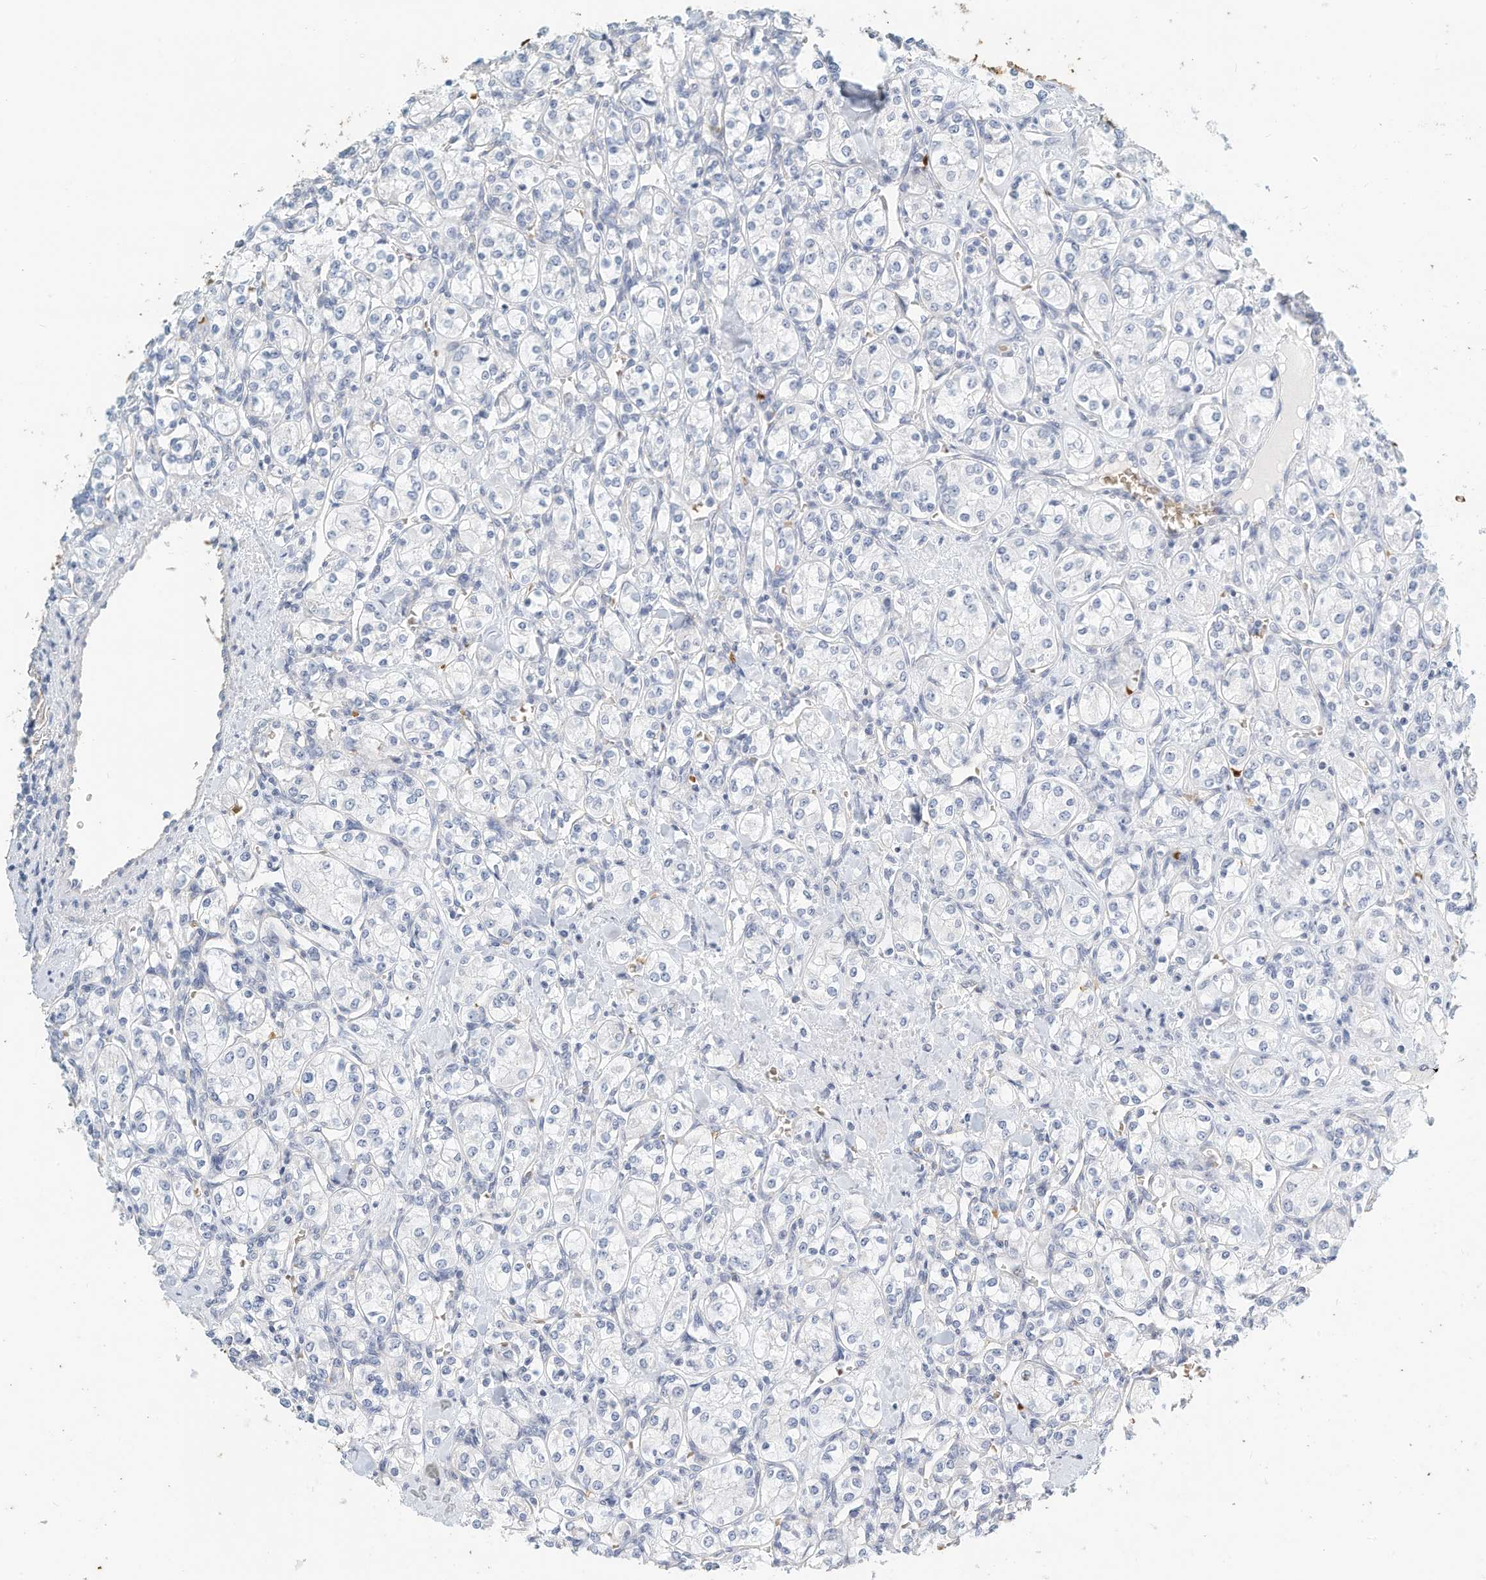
{"staining": {"intensity": "negative", "quantity": "none", "location": "none"}, "tissue": "renal cancer", "cell_type": "Tumor cells", "image_type": "cancer", "snomed": [{"axis": "morphology", "description": "Adenocarcinoma, NOS"}, {"axis": "topography", "description": "Kidney"}], "caption": "This image is of renal adenocarcinoma stained with immunohistochemistry to label a protein in brown with the nuclei are counter-stained blue. There is no positivity in tumor cells. (Immunohistochemistry (ihc), brightfield microscopy, high magnification).", "gene": "RCAN3", "patient": {"sex": "male", "age": 77}}